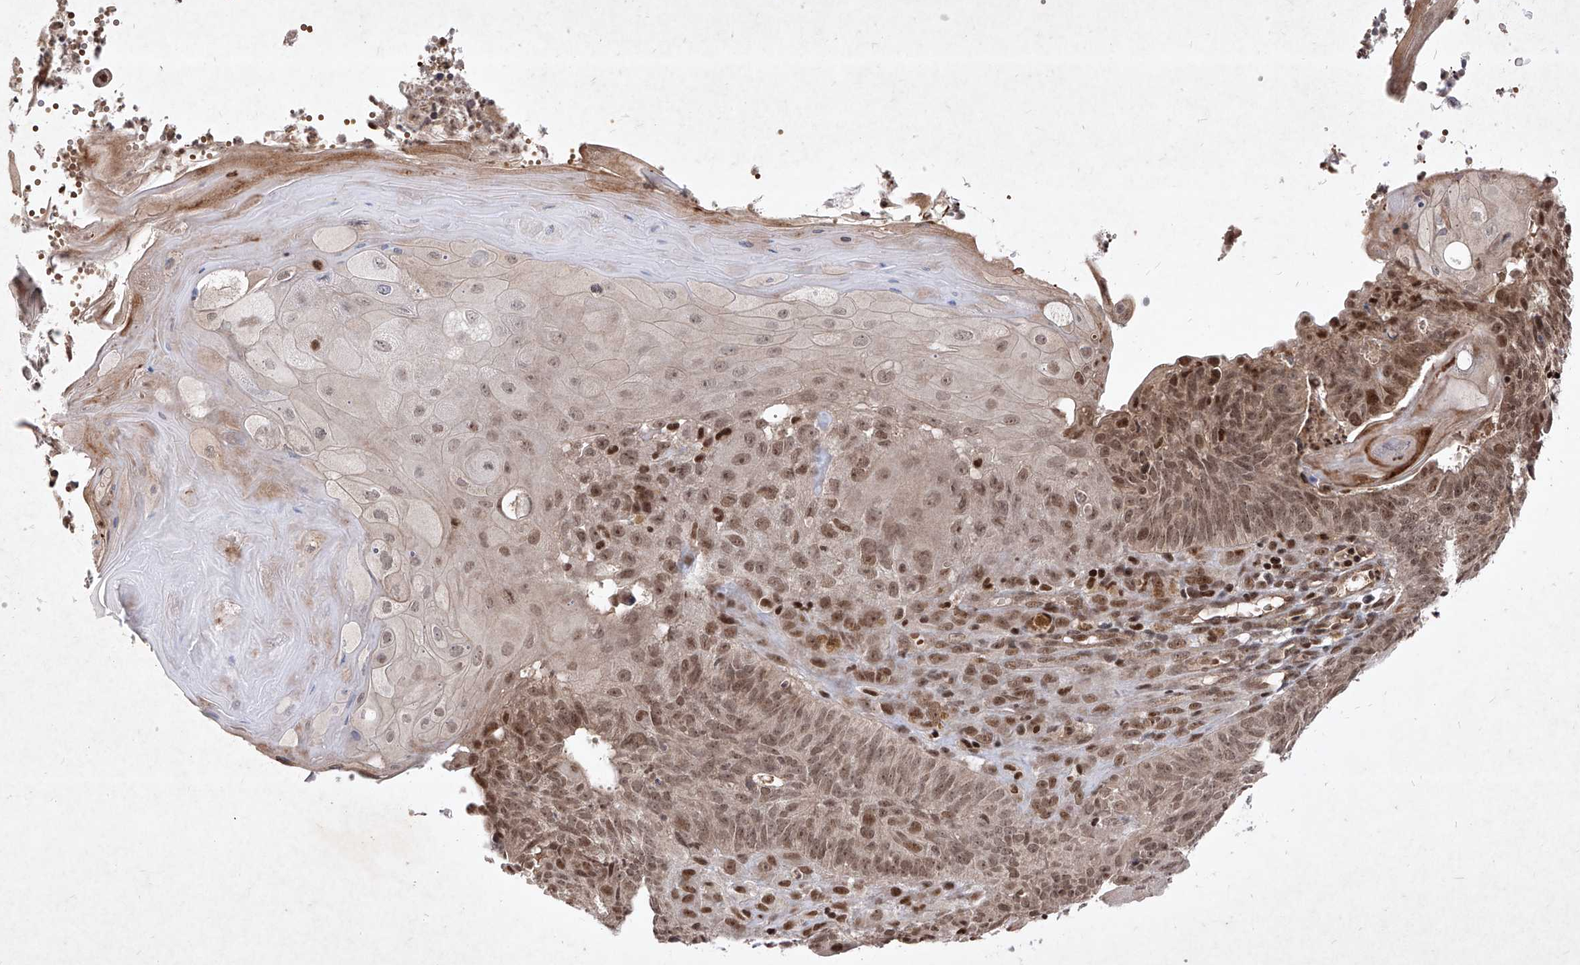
{"staining": {"intensity": "moderate", "quantity": ">75%", "location": "cytoplasmic/membranous,nuclear"}, "tissue": "endometrial cancer", "cell_type": "Tumor cells", "image_type": "cancer", "snomed": [{"axis": "morphology", "description": "Adenocarcinoma, NOS"}, {"axis": "topography", "description": "Endometrium"}], "caption": "A medium amount of moderate cytoplasmic/membranous and nuclear expression is seen in approximately >75% of tumor cells in endometrial cancer tissue. The staining is performed using DAB (3,3'-diaminobenzidine) brown chromogen to label protein expression. The nuclei are counter-stained blue using hematoxylin.", "gene": "IRF2", "patient": {"sex": "female", "age": 32}}